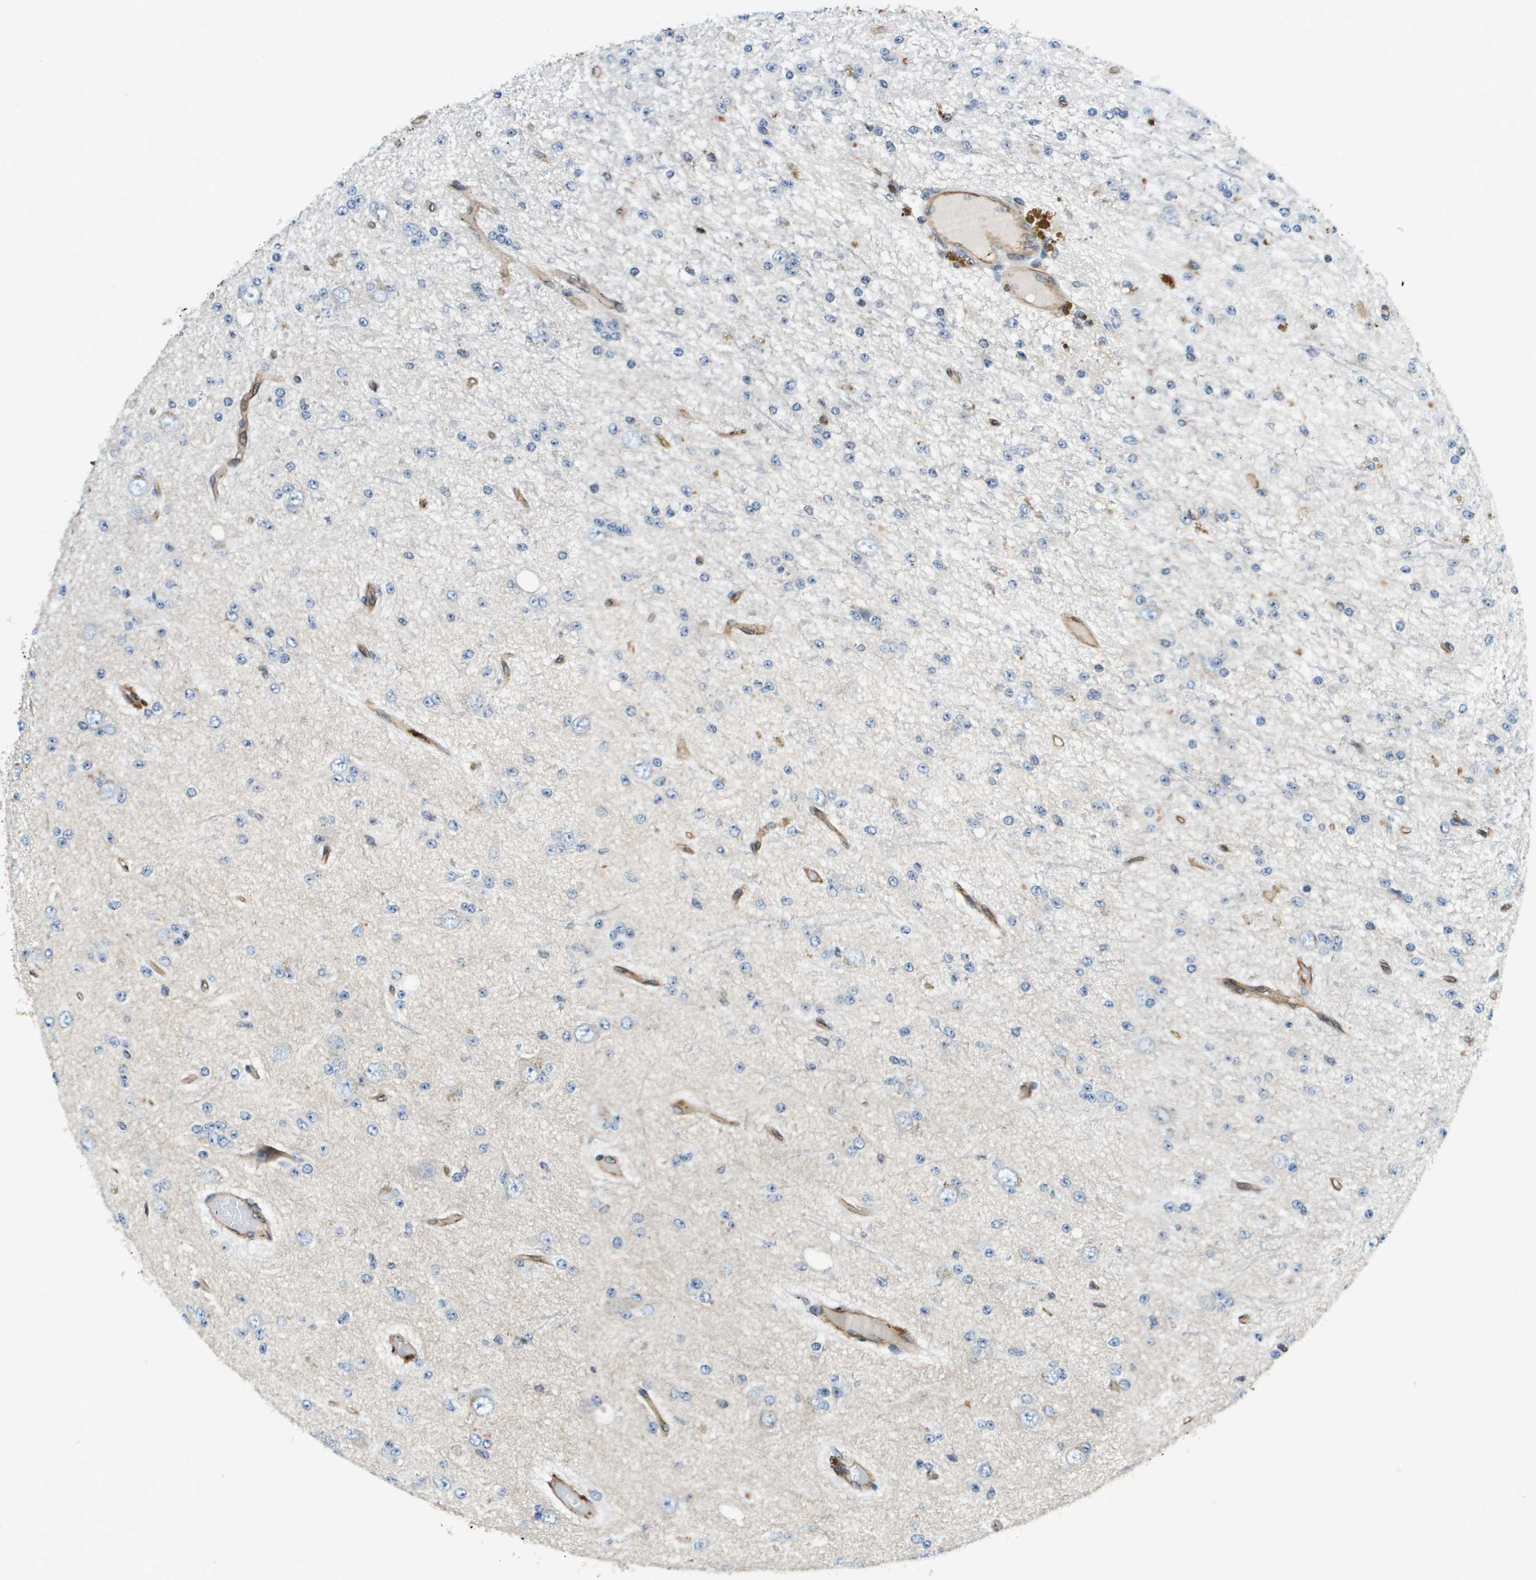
{"staining": {"intensity": "negative", "quantity": "none", "location": "none"}, "tissue": "glioma", "cell_type": "Tumor cells", "image_type": "cancer", "snomed": [{"axis": "morphology", "description": "Glioma, malignant, Low grade"}, {"axis": "topography", "description": "Brain"}], "caption": "Immunohistochemical staining of glioma shows no significant expression in tumor cells. (DAB (3,3'-diaminobenzidine) immunohistochemistry (IHC) with hematoxylin counter stain).", "gene": "ESYT1", "patient": {"sex": "male", "age": 38}}